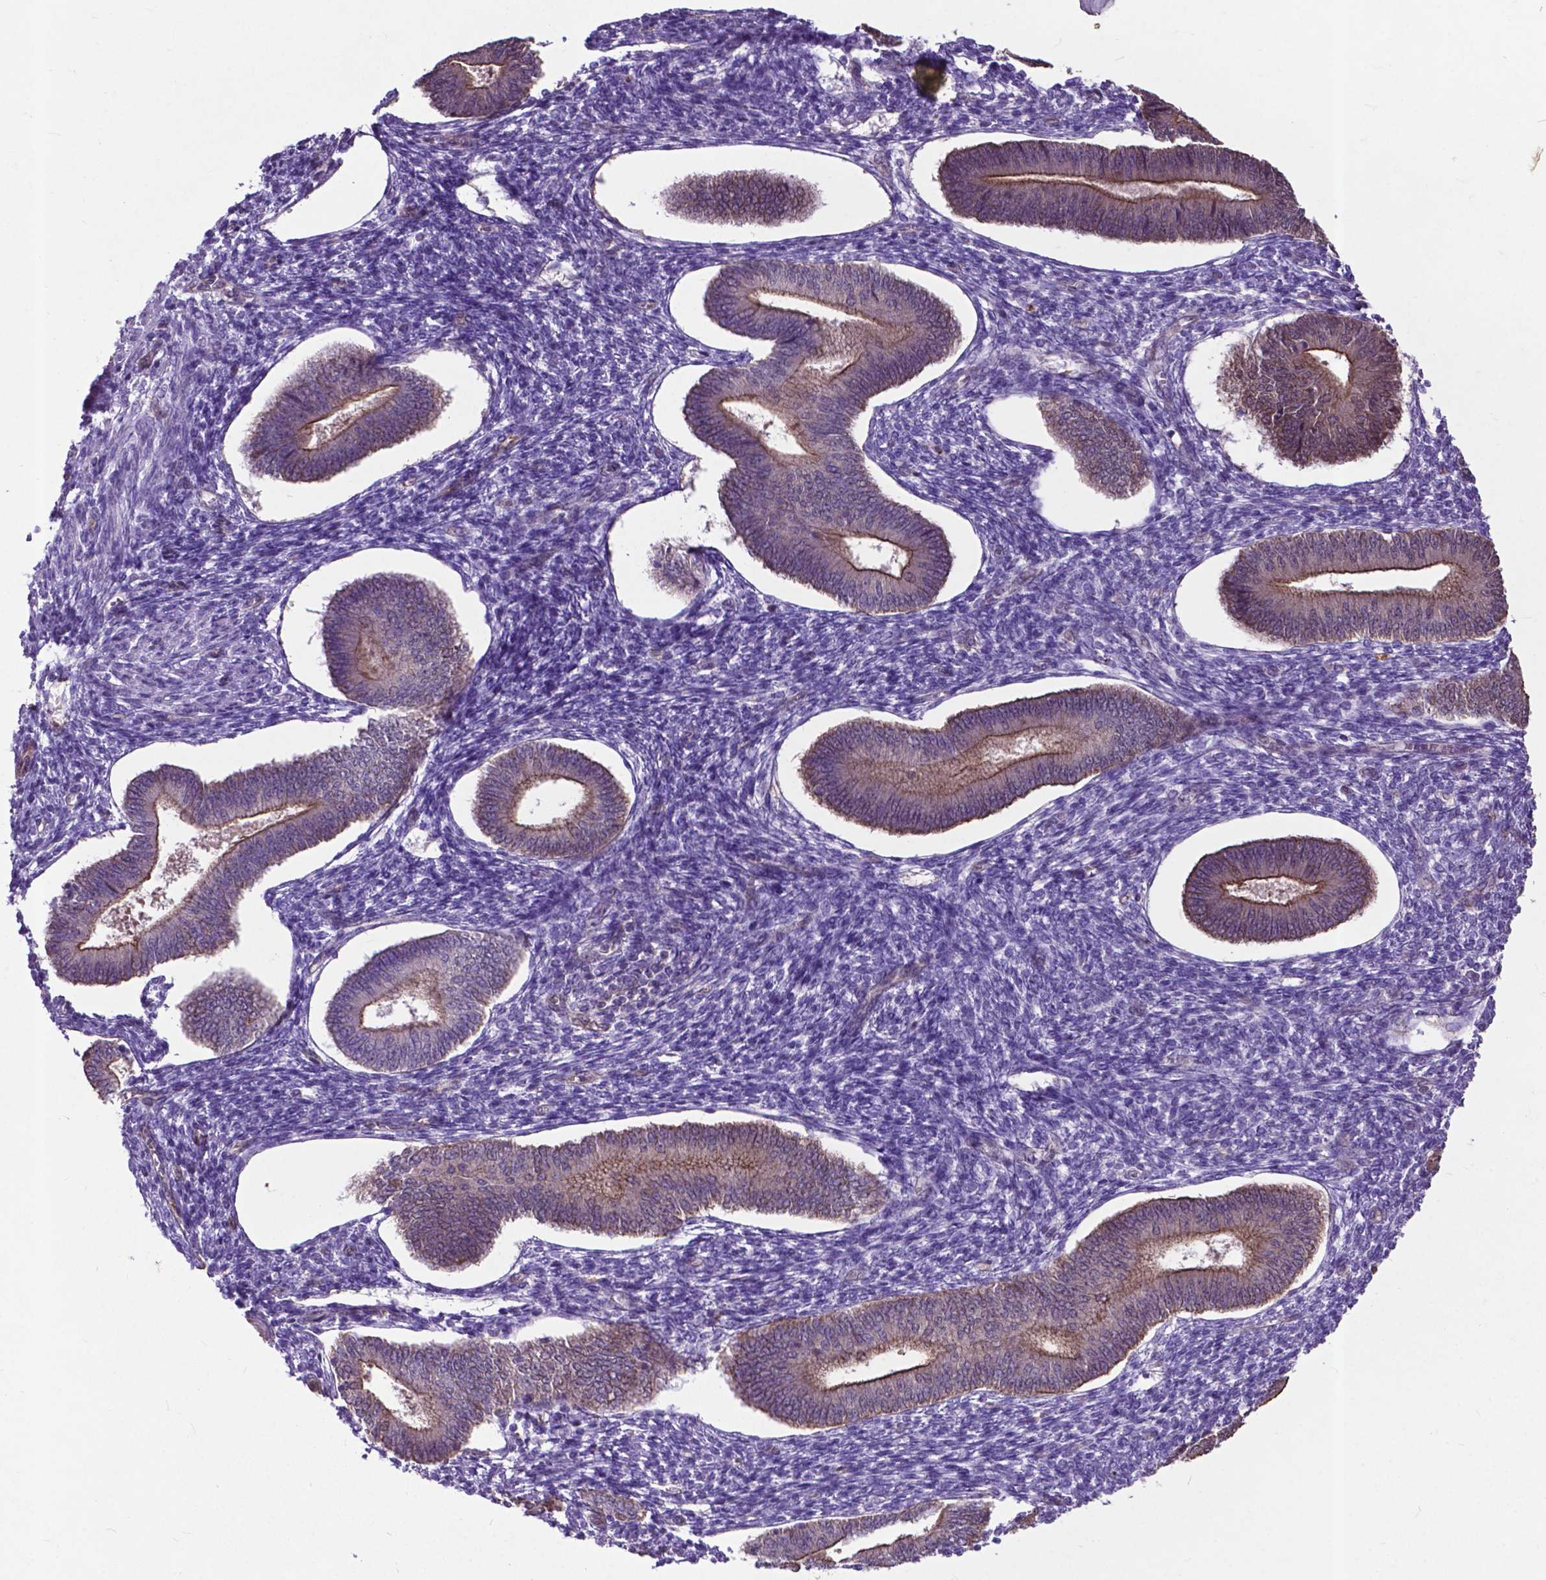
{"staining": {"intensity": "negative", "quantity": "none", "location": "none"}, "tissue": "endometrium", "cell_type": "Cells in endometrial stroma", "image_type": "normal", "snomed": [{"axis": "morphology", "description": "Normal tissue, NOS"}, {"axis": "topography", "description": "Endometrium"}], "caption": "A high-resolution histopathology image shows IHC staining of unremarkable endometrium, which demonstrates no significant staining in cells in endometrial stroma.", "gene": "PDLIM1", "patient": {"sex": "female", "age": 42}}